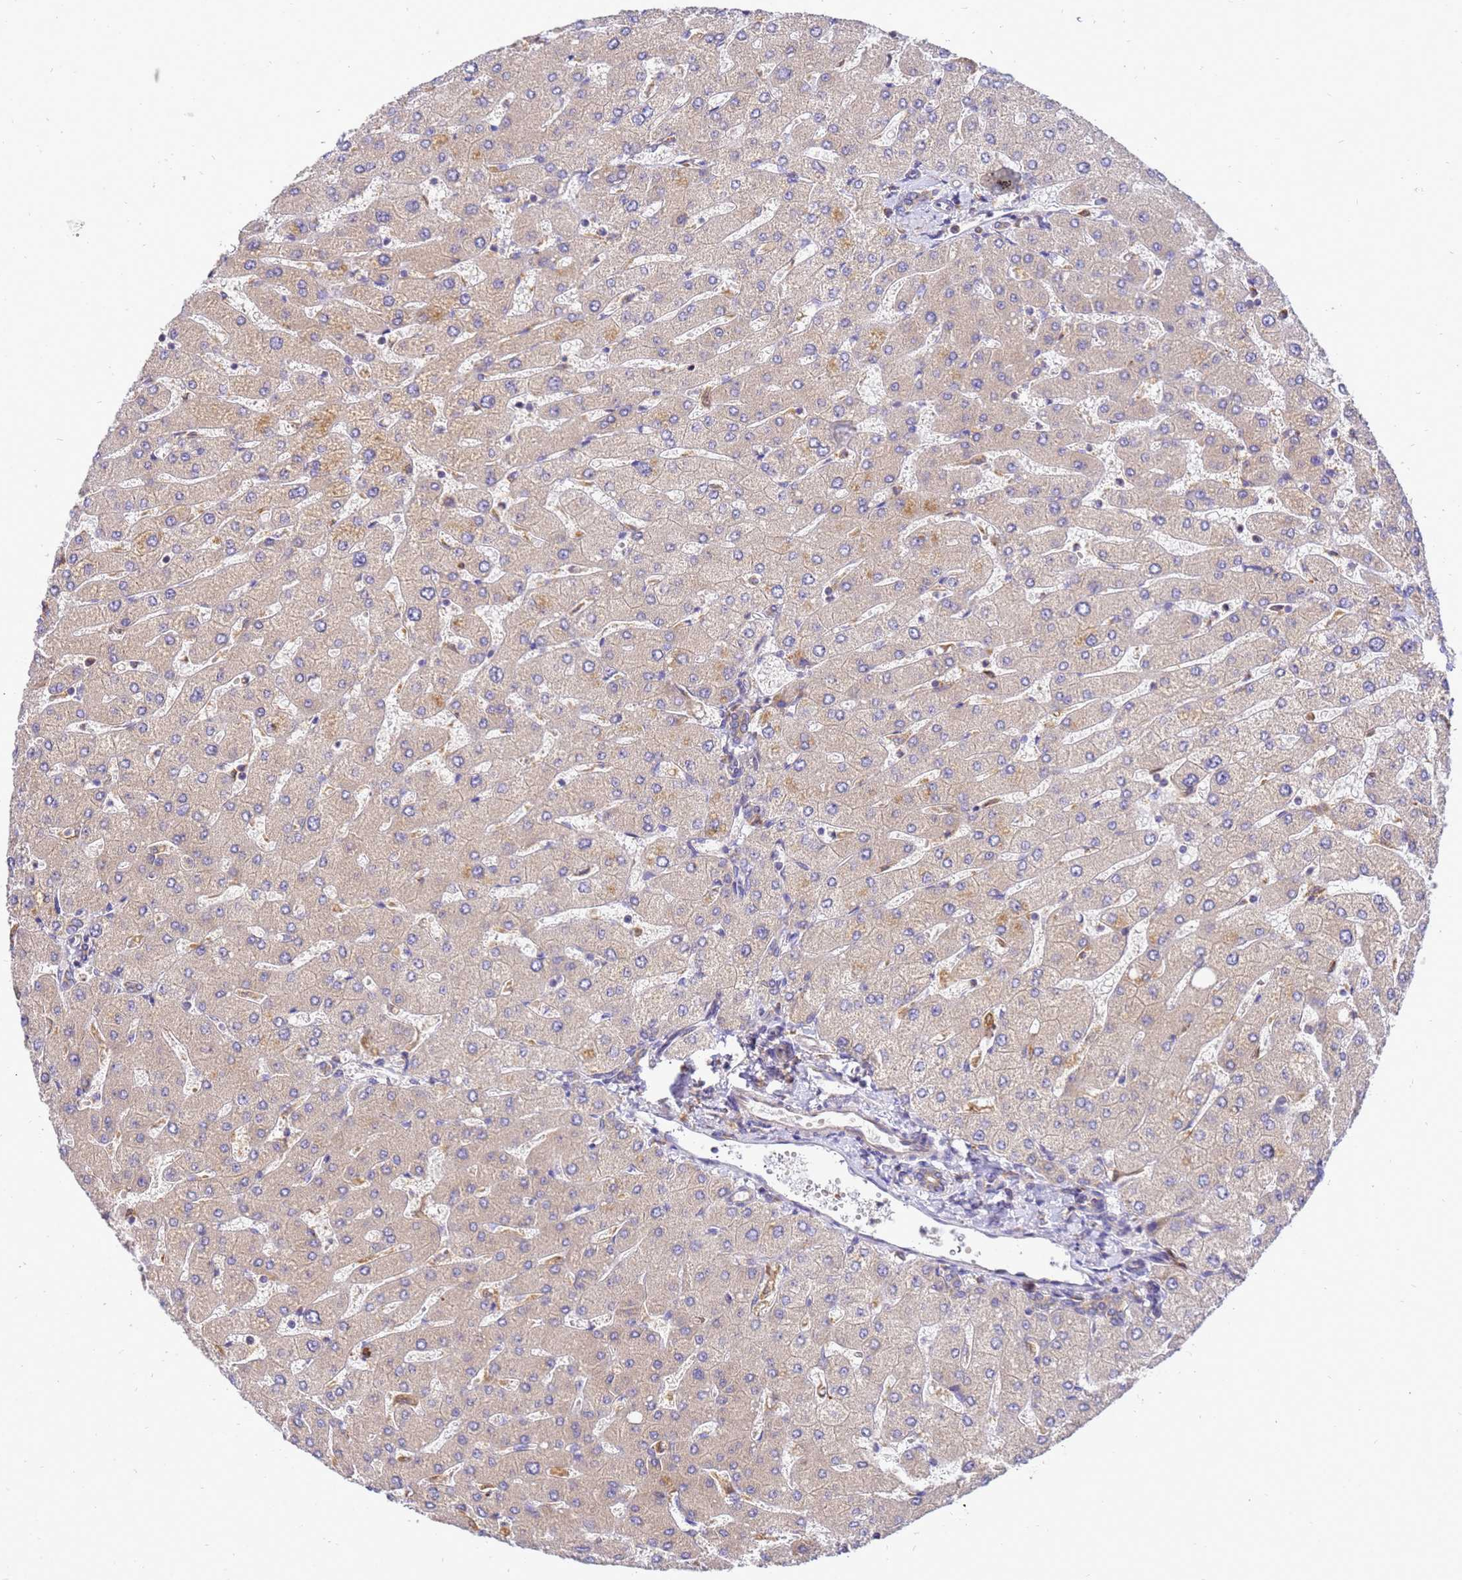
{"staining": {"intensity": "weak", "quantity": ">75%", "location": "cytoplasmic/membranous"}, "tissue": "liver", "cell_type": "Cholangiocytes", "image_type": "normal", "snomed": [{"axis": "morphology", "description": "Normal tissue, NOS"}, {"axis": "topography", "description": "Liver"}], "caption": "Weak cytoplasmic/membranous staining for a protein is seen in about >75% of cholangiocytes of unremarkable liver using IHC.", "gene": "ADPGK", "patient": {"sex": "male", "age": 55}}